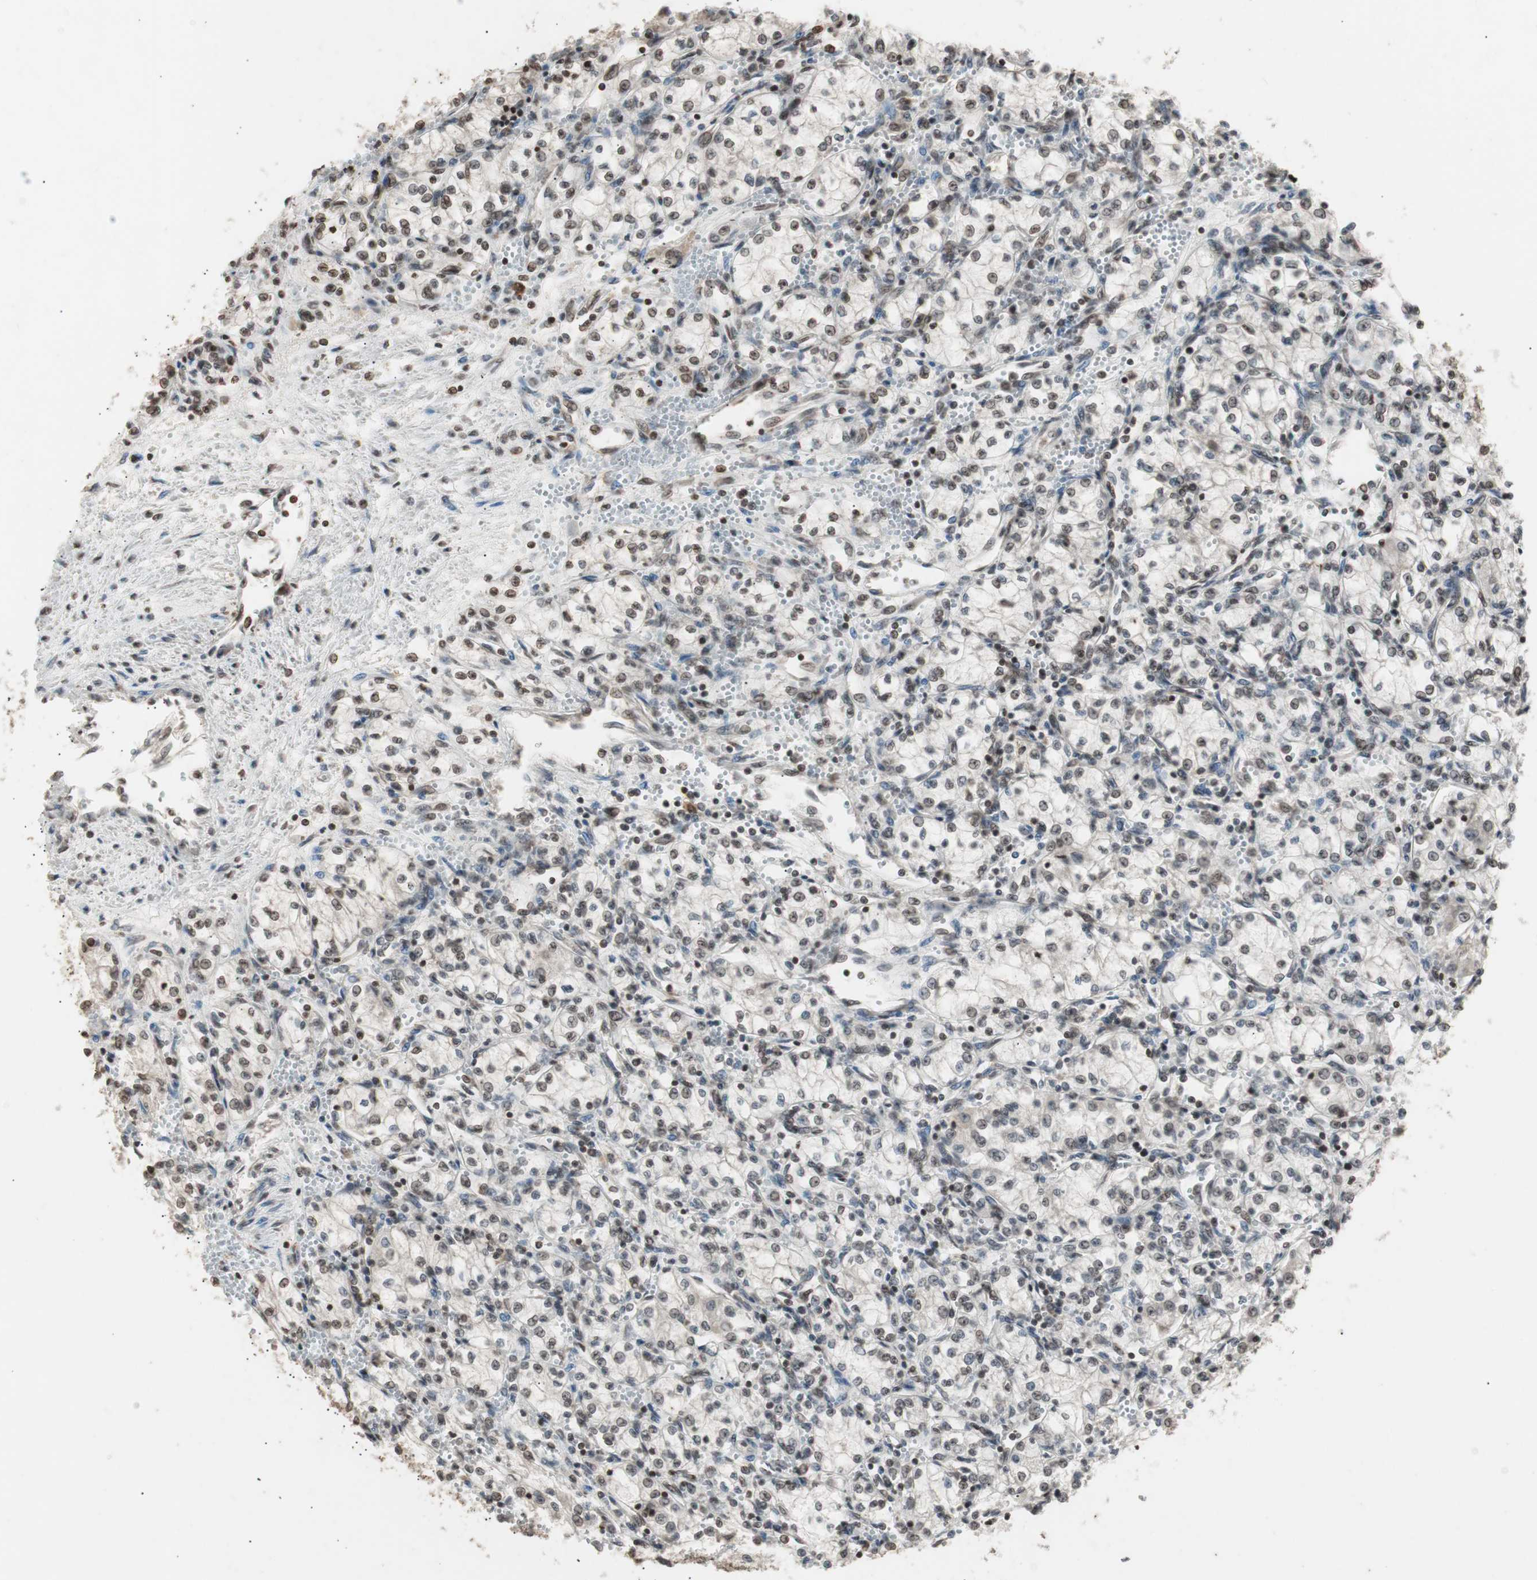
{"staining": {"intensity": "weak", "quantity": "25%-75%", "location": "nuclear"}, "tissue": "renal cancer", "cell_type": "Tumor cells", "image_type": "cancer", "snomed": [{"axis": "morphology", "description": "Normal tissue, NOS"}, {"axis": "morphology", "description": "Adenocarcinoma, NOS"}, {"axis": "topography", "description": "Kidney"}], "caption": "IHC micrograph of neoplastic tissue: adenocarcinoma (renal) stained using immunohistochemistry reveals low levels of weak protein expression localized specifically in the nuclear of tumor cells, appearing as a nuclear brown color.", "gene": "ZFC3H1", "patient": {"sex": "male", "age": 59}}